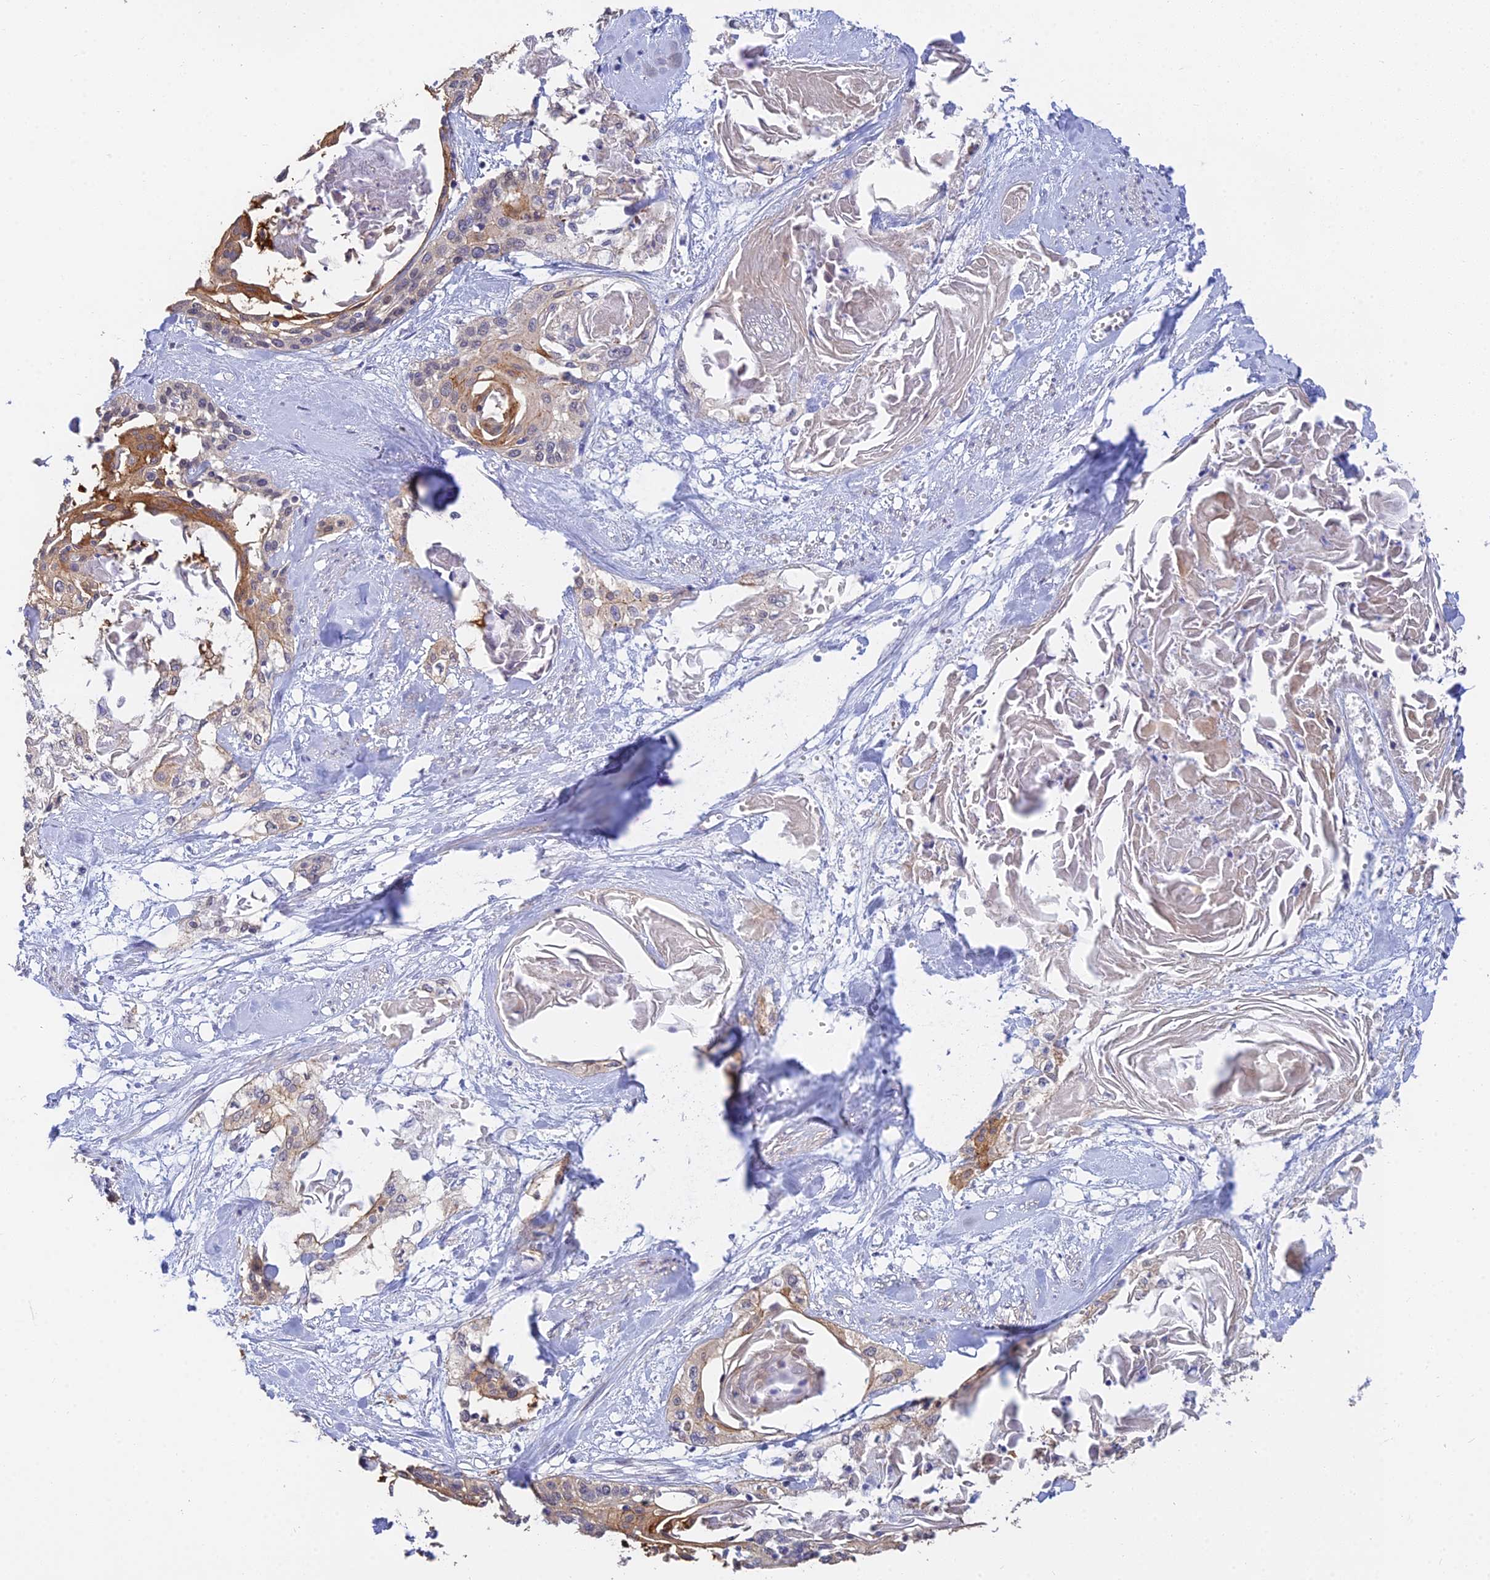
{"staining": {"intensity": "moderate", "quantity": "<25%", "location": "cytoplasmic/membranous"}, "tissue": "cervical cancer", "cell_type": "Tumor cells", "image_type": "cancer", "snomed": [{"axis": "morphology", "description": "Squamous cell carcinoma, NOS"}, {"axis": "topography", "description": "Cervix"}], "caption": "Human cervical cancer (squamous cell carcinoma) stained for a protein (brown) demonstrates moderate cytoplasmic/membranous positive expression in approximately <25% of tumor cells.", "gene": "HOXB1", "patient": {"sex": "female", "age": 57}}